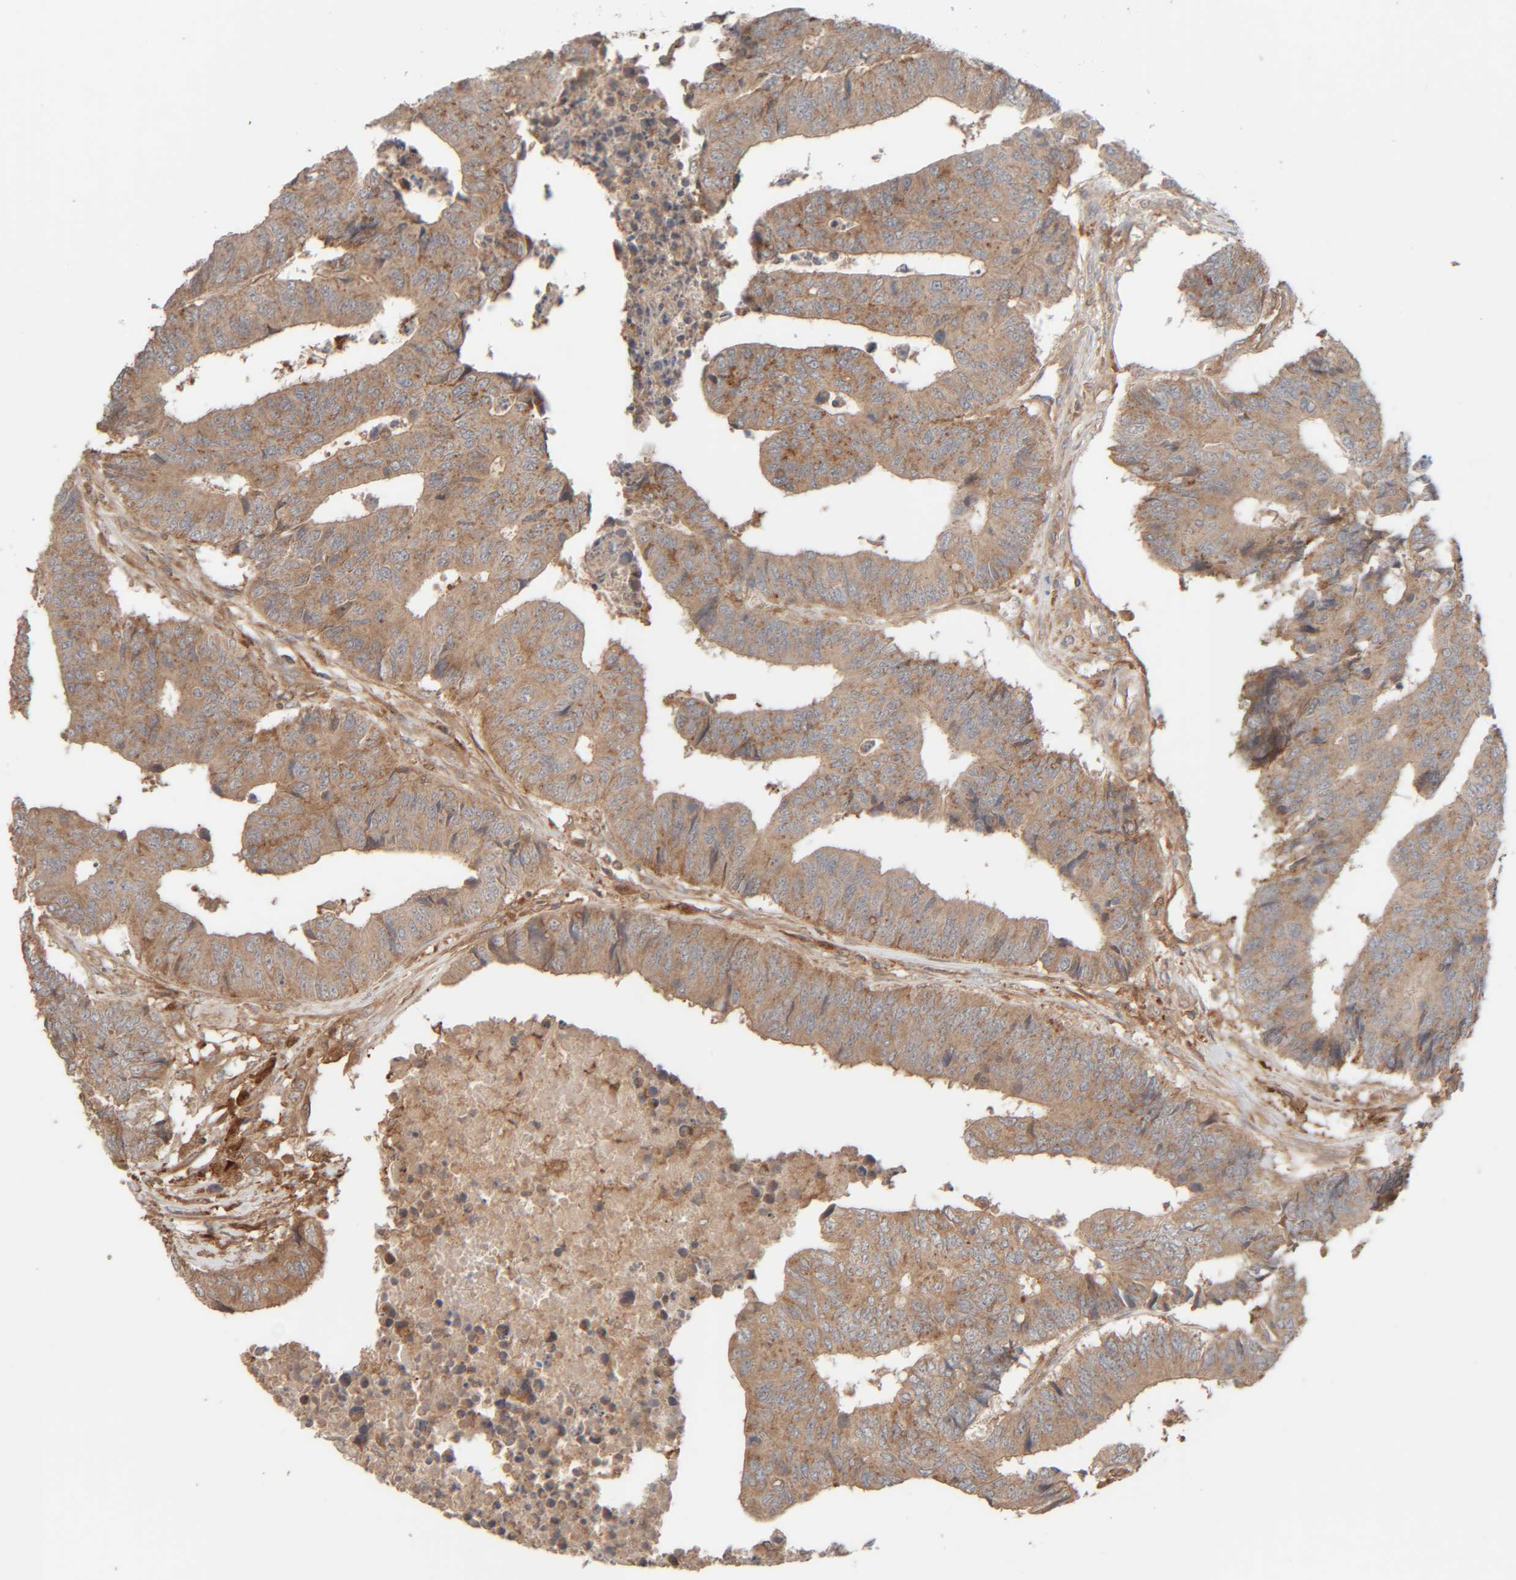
{"staining": {"intensity": "moderate", "quantity": ">75%", "location": "cytoplasmic/membranous"}, "tissue": "colorectal cancer", "cell_type": "Tumor cells", "image_type": "cancer", "snomed": [{"axis": "morphology", "description": "Adenocarcinoma, NOS"}, {"axis": "topography", "description": "Rectum"}], "caption": "Tumor cells display medium levels of moderate cytoplasmic/membranous expression in about >75% of cells in colorectal cancer (adenocarcinoma).", "gene": "TMEM192", "patient": {"sex": "male", "age": 84}}